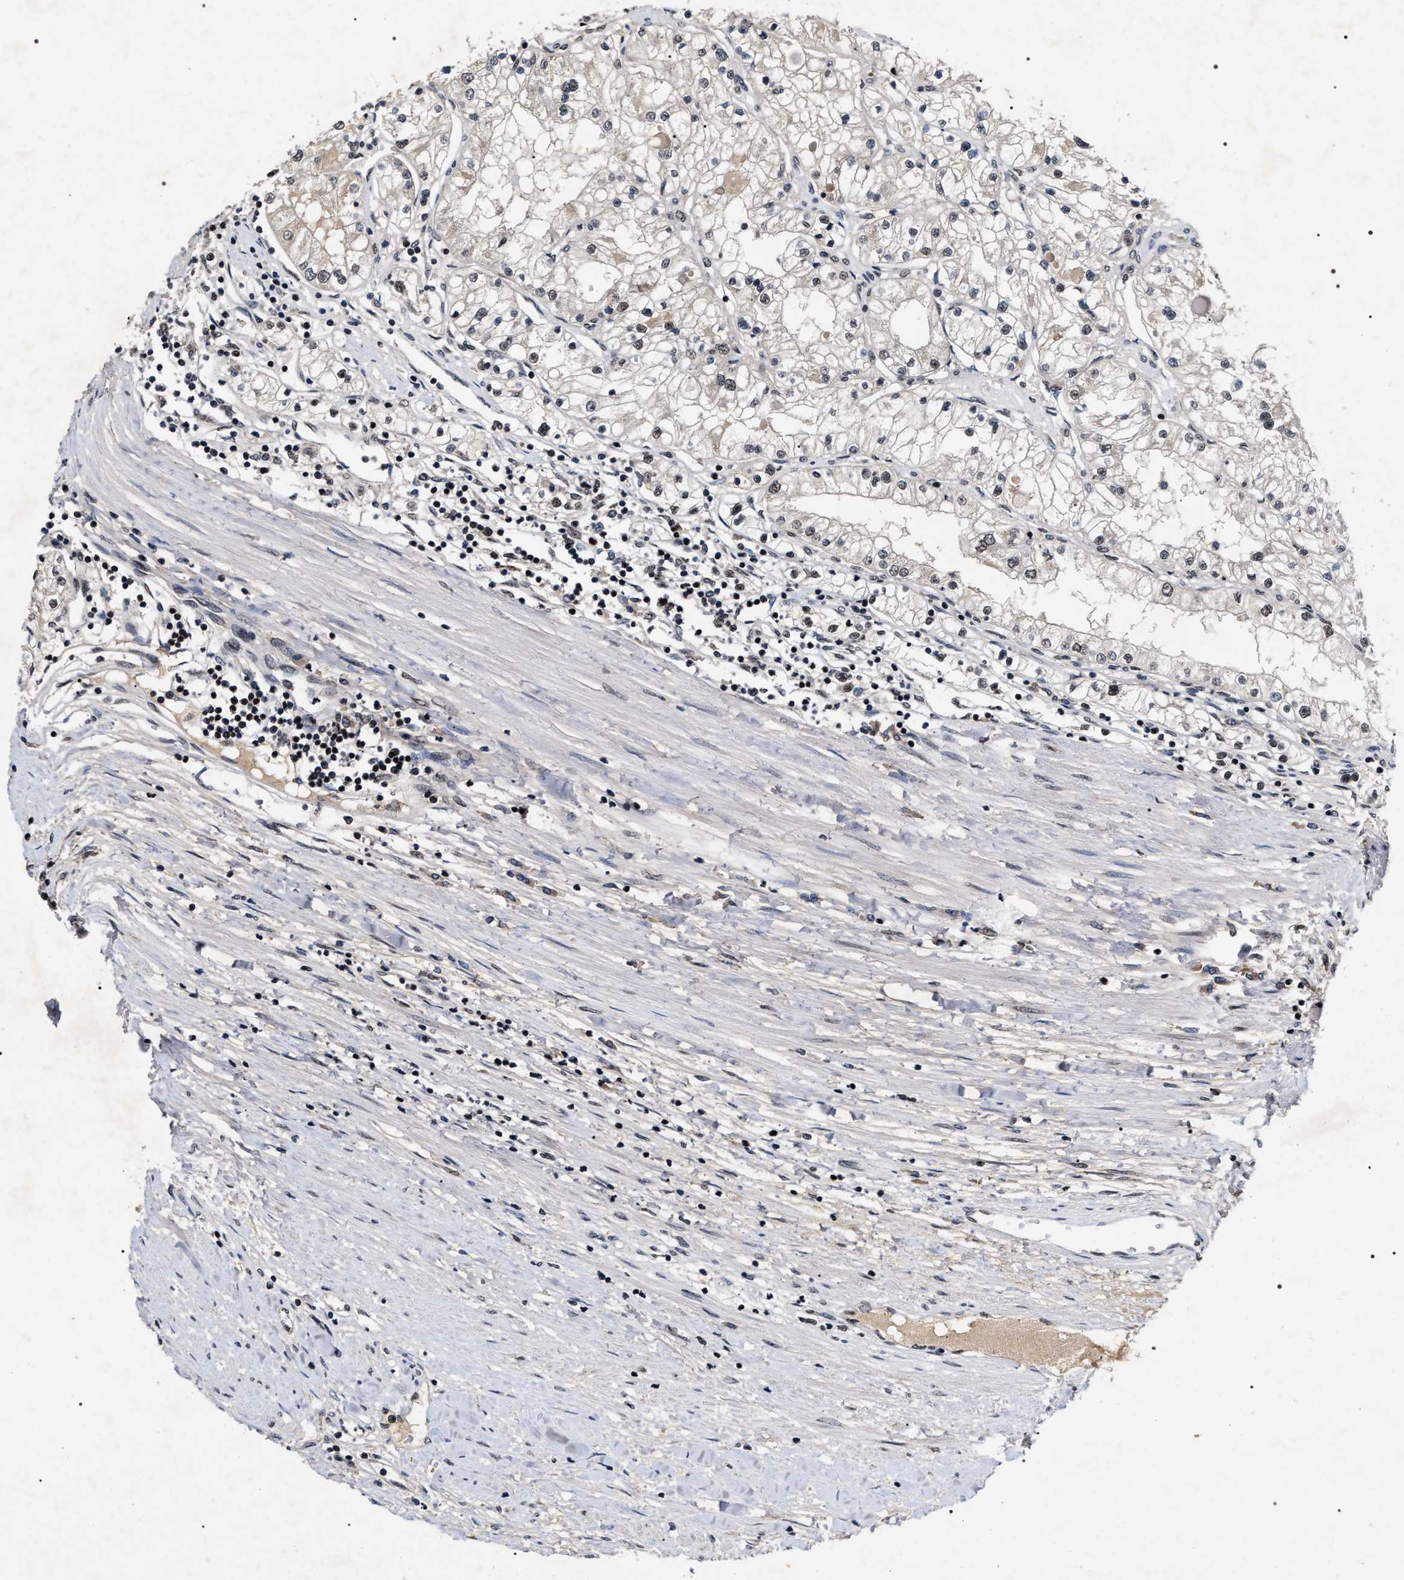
{"staining": {"intensity": "weak", "quantity": "<25%", "location": "nuclear"}, "tissue": "renal cancer", "cell_type": "Tumor cells", "image_type": "cancer", "snomed": [{"axis": "morphology", "description": "Adenocarcinoma, NOS"}, {"axis": "topography", "description": "Kidney"}], "caption": "Tumor cells are negative for protein expression in human adenocarcinoma (renal).", "gene": "RRP1B", "patient": {"sex": "male", "age": 68}}